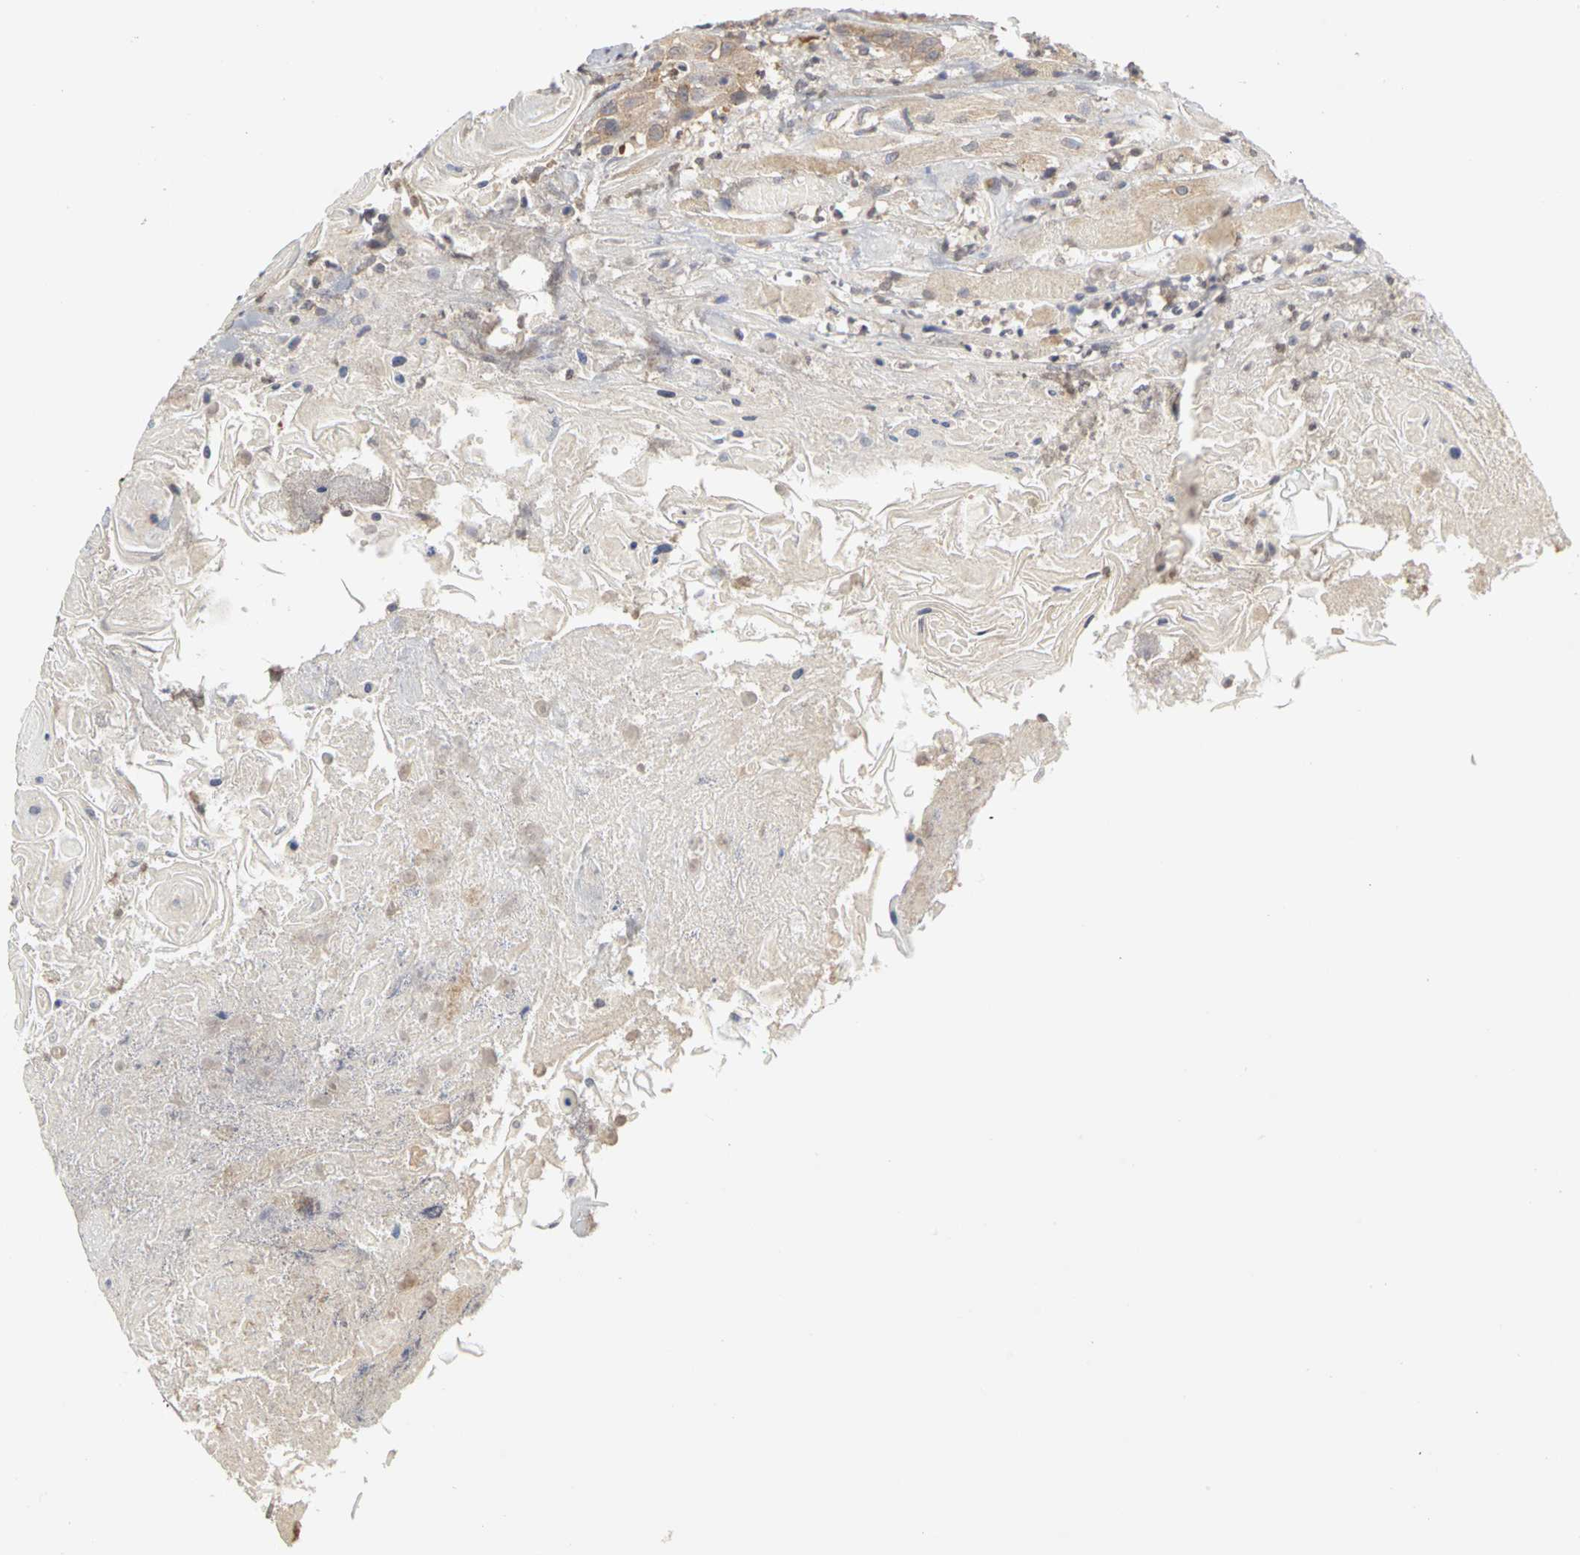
{"staining": {"intensity": "moderate", "quantity": ">75%", "location": "cytoplasmic/membranous"}, "tissue": "head and neck cancer", "cell_type": "Tumor cells", "image_type": "cancer", "snomed": [{"axis": "morphology", "description": "Squamous cell carcinoma, NOS"}, {"axis": "topography", "description": "Head-Neck"}], "caption": "Head and neck cancer stained with DAB (3,3'-diaminobenzidine) IHC demonstrates medium levels of moderate cytoplasmic/membranous staining in approximately >75% of tumor cells. (DAB (3,3'-diaminobenzidine) = brown stain, brightfield microscopy at high magnification).", "gene": "IRAK1", "patient": {"sex": "female", "age": 84}}